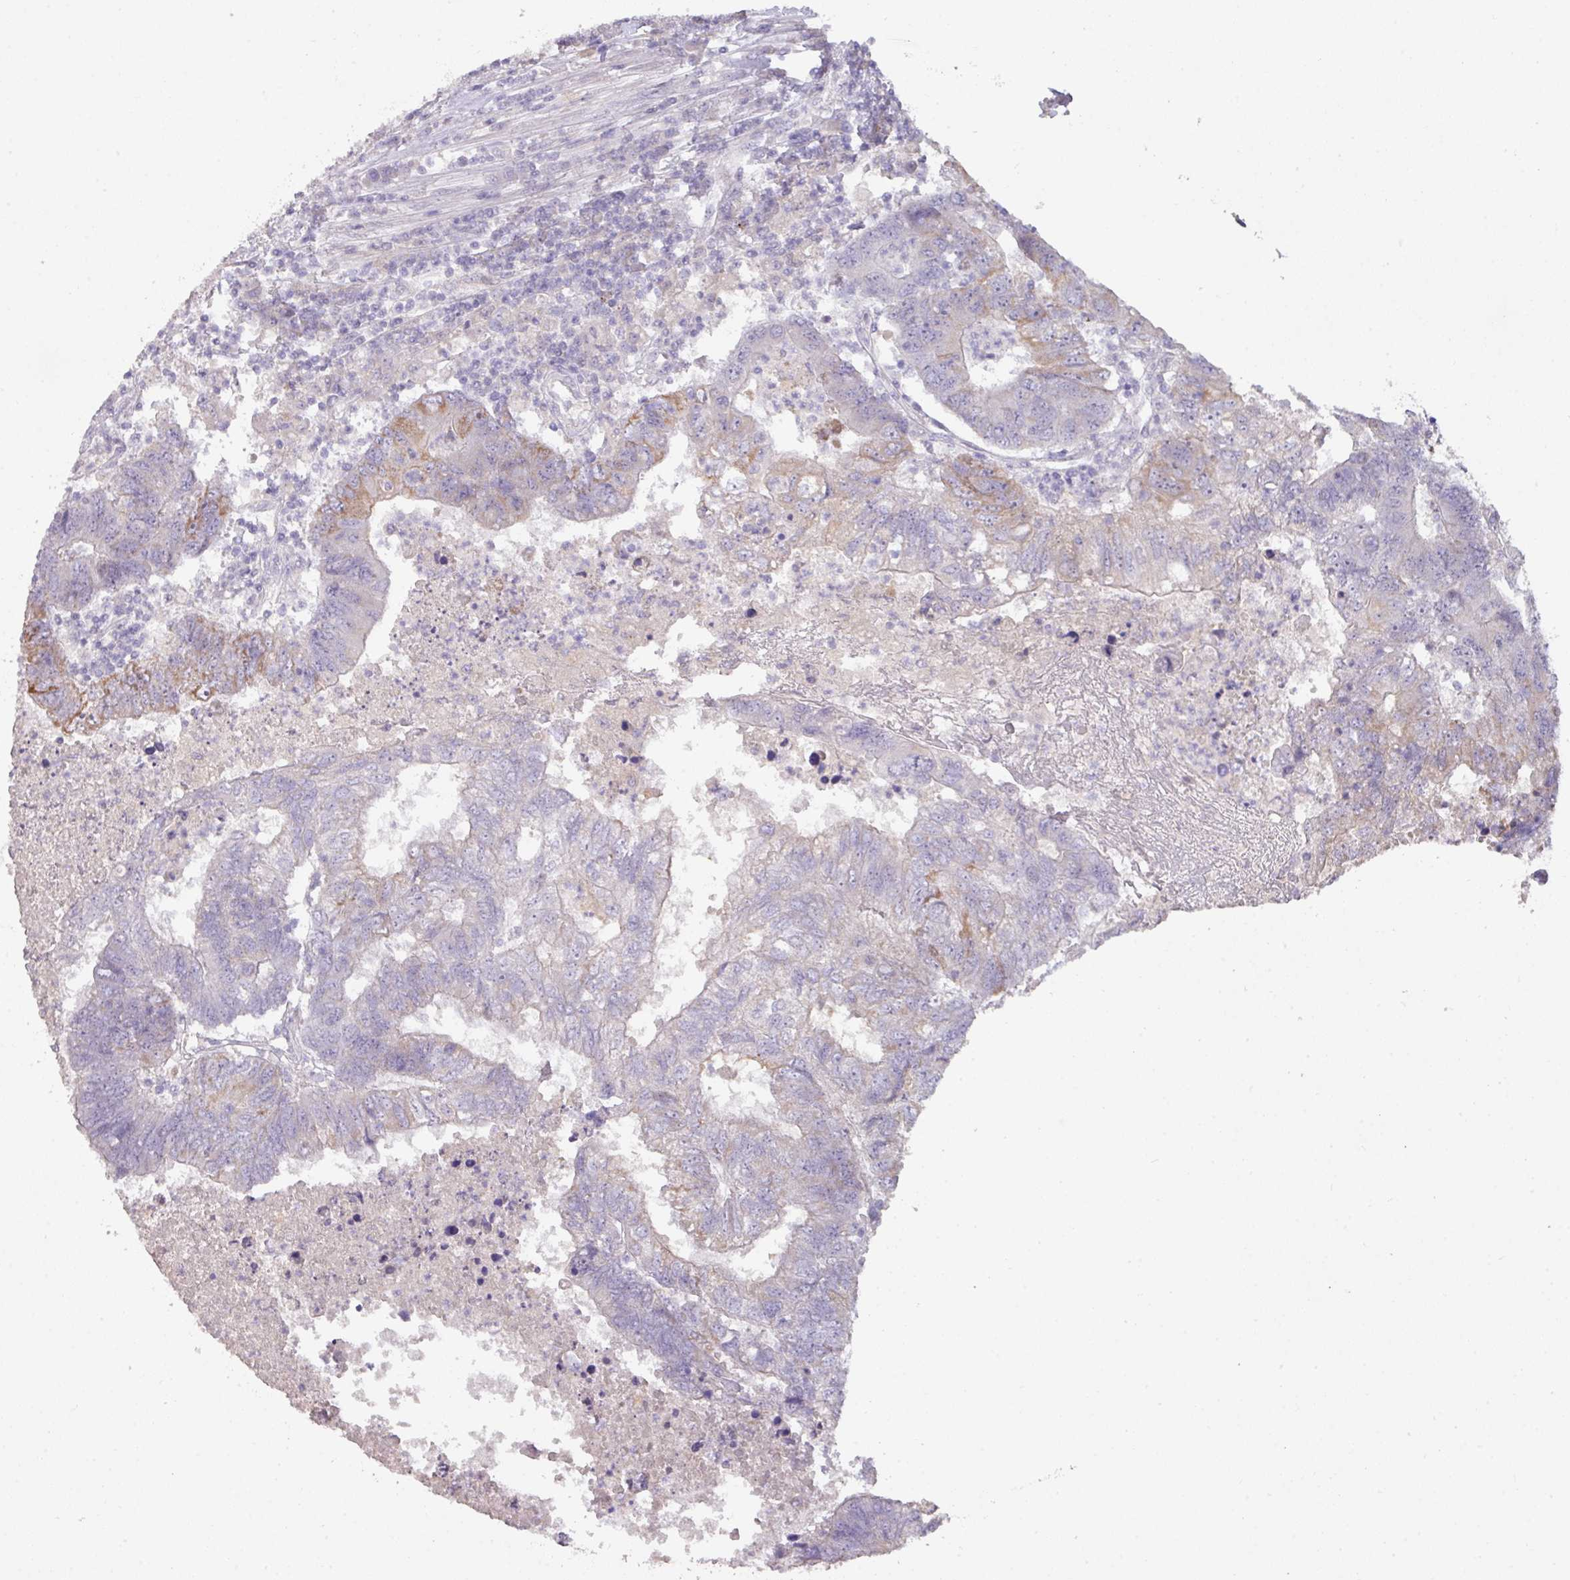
{"staining": {"intensity": "moderate", "quantity": "<25%", "location": "cytoplasmic/membranous"}, "tissue": "colorectal cancer", "cell_type": "Tumor cells", "image_type": "cancer", "snomed": [{"axis": "morphology", "description": "Adenocarcinoma, NOS"}, {"axis": "topography", "description": "Colon"}], "caption": "Human colorectal cancer stained with a brown dye displays moderate cytoplasmic/membranous positive staining in about <25% of tumor cells.", "gene": "PRADC1", "patient": {"sex": "female", "age": 48}}